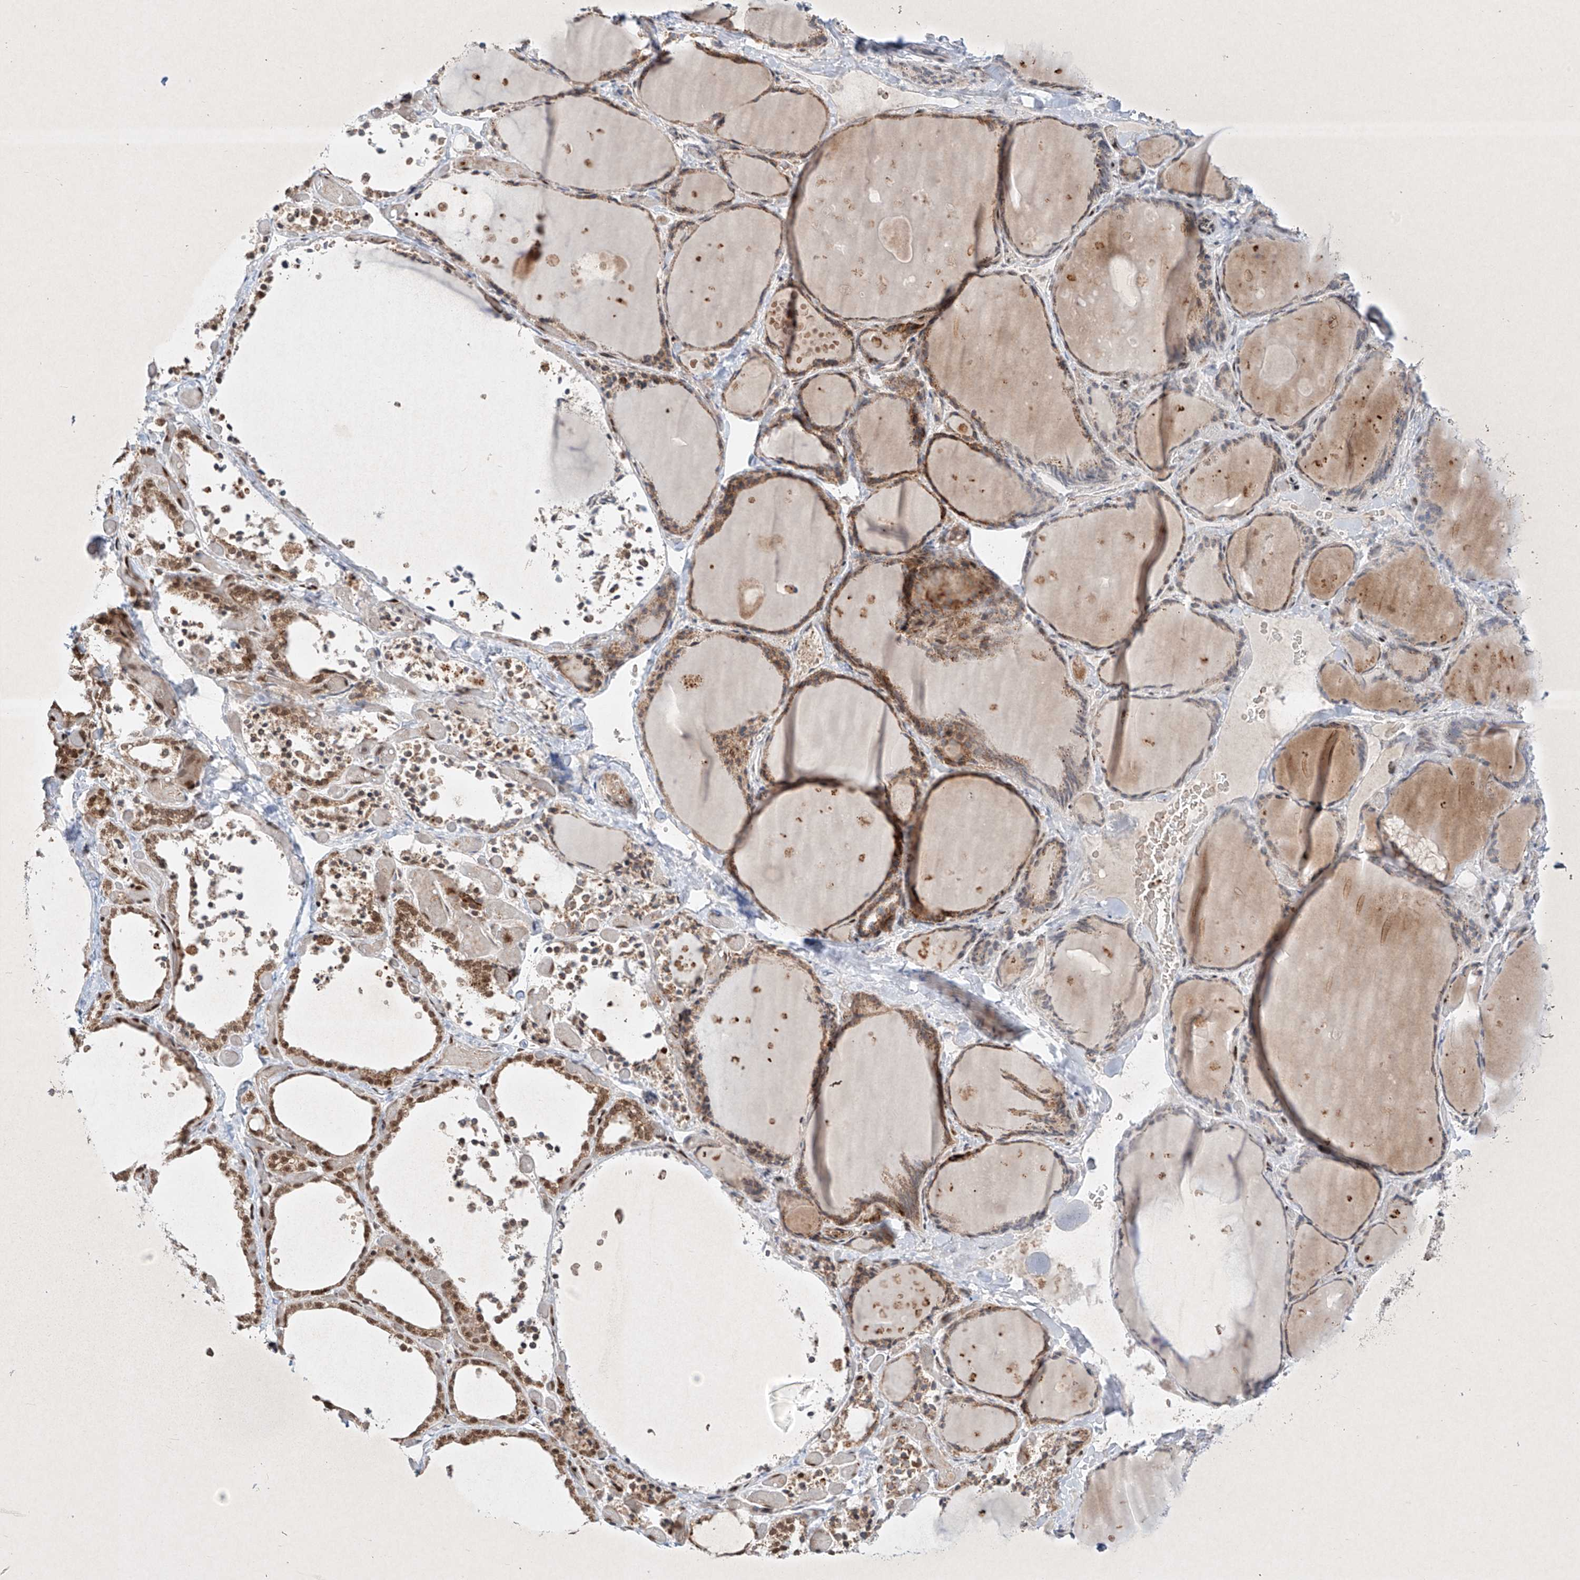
{"staining": {"intensity": "moderate", "quantity": ">75%", "location": "cytoplasmic/membranous,nuclear"}, "tissue": "thyroid gland", "cell_type": "Glandular cells", "image_type": "normal", "snomed": [{"axis": "morphology", "description": "Normal tissue, NOS"}, {"axis": "topography", "description": "Thyroid gland"}], "caption": "Glandular cells demonstrate moderate cytoplasmic/membranous,nuclear staining in approximately >75% of cells in unremarkable thyroid gland.", "gene": "EPG5", "patient": {"sex": "female", "age": 44}}